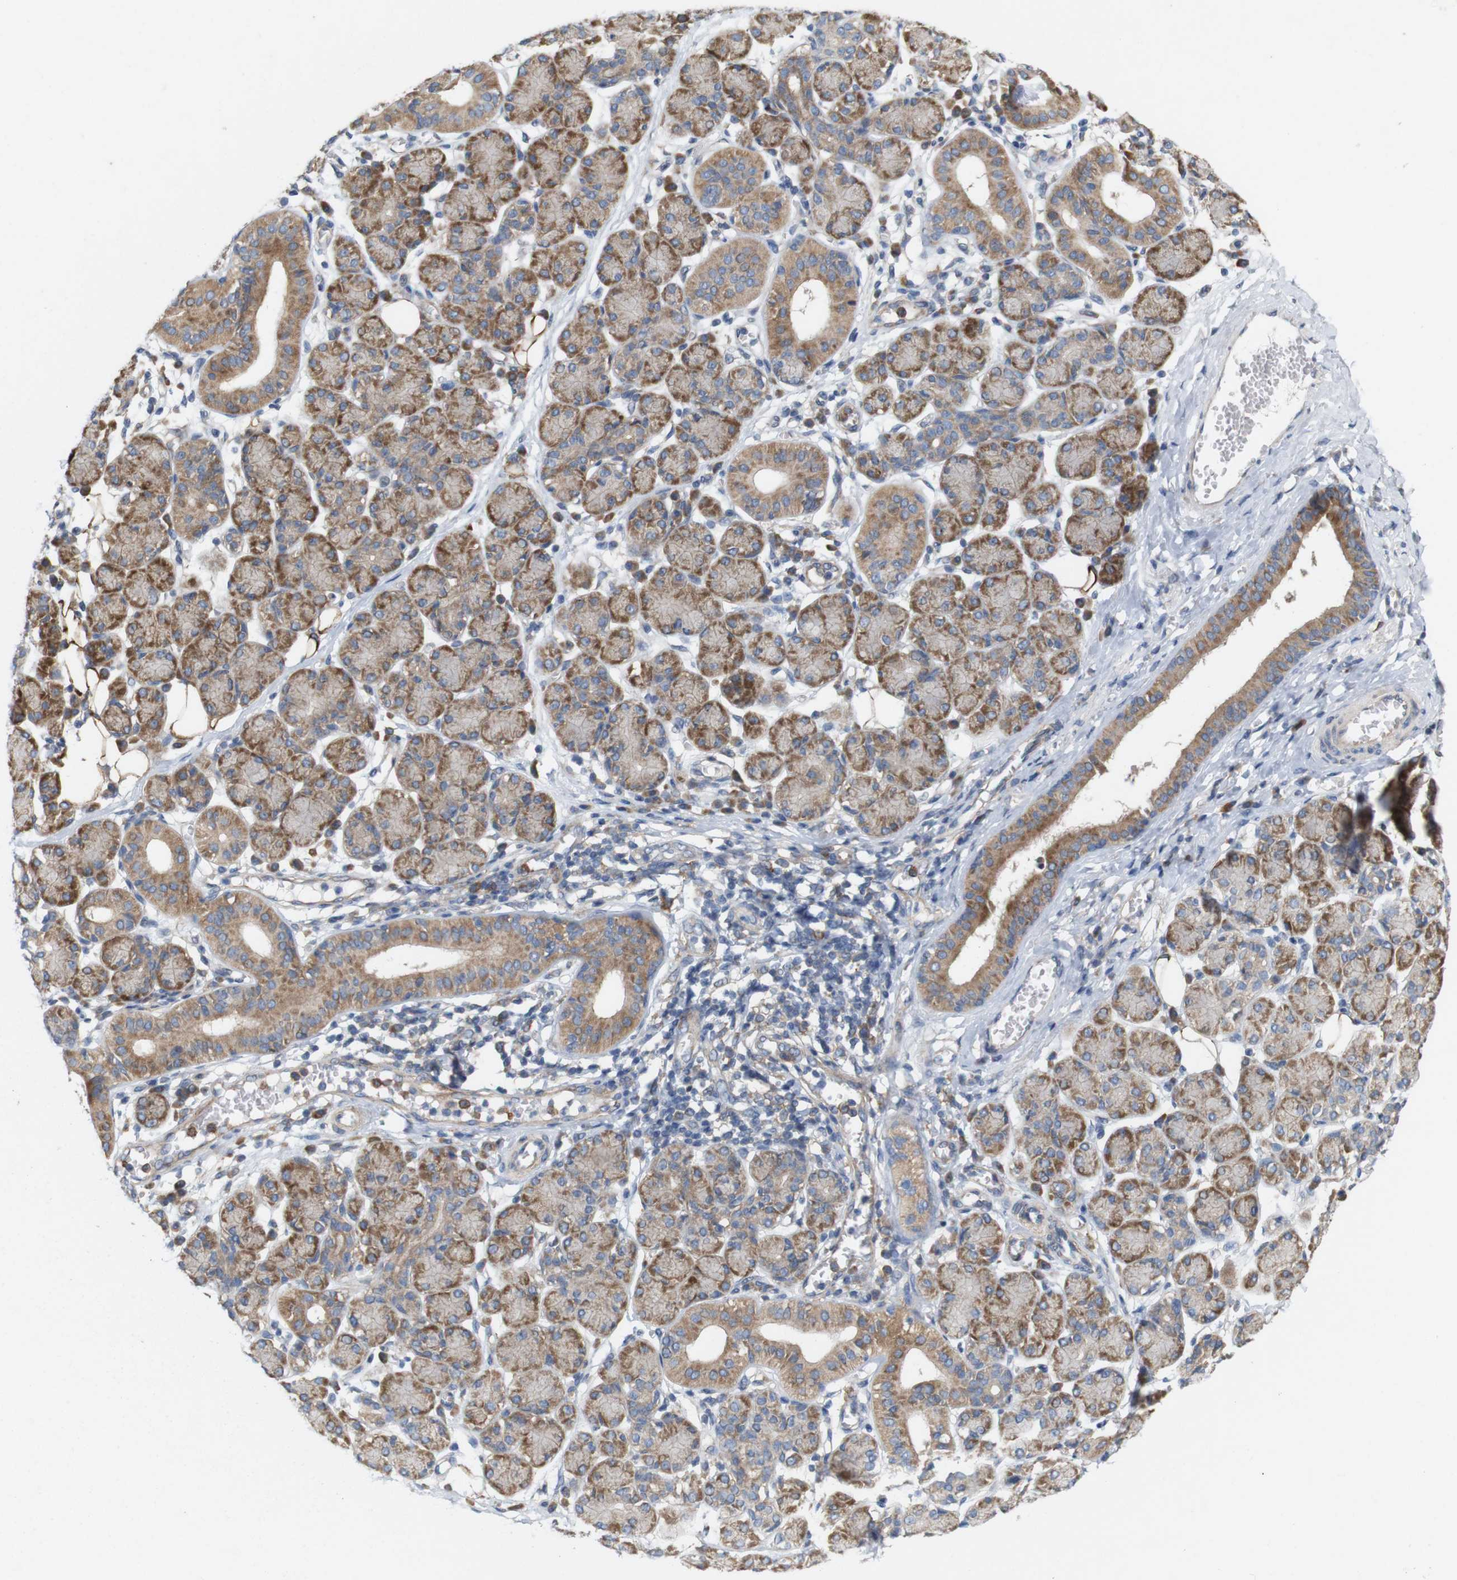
{"staining": {"intensity": "moderate", "quantity": ">75%", "location": "cytoplasmic/membranous"}, "tissue": "salivary gland", "cell_type": "Glandular cells", "image_type": "normal", "snomed": [{"axis": "morphology", "description": "Normal tissue, NOS"}, {"axis": "morphology", "description": "Inflammation, NOS"}, {"axis": "topography", "description": "Lymph node"}, {"axis": "topography", "description": "Salivary gland"}], "caption": "High-power microscopy captured an IHC image of unremarkable salivary gland, revealing moderate cytoplasmic/membranous staining in about >75% of glandular cells.", "gene": "SIGLEC8", "patient": {"sex": "male", "age": 3}}